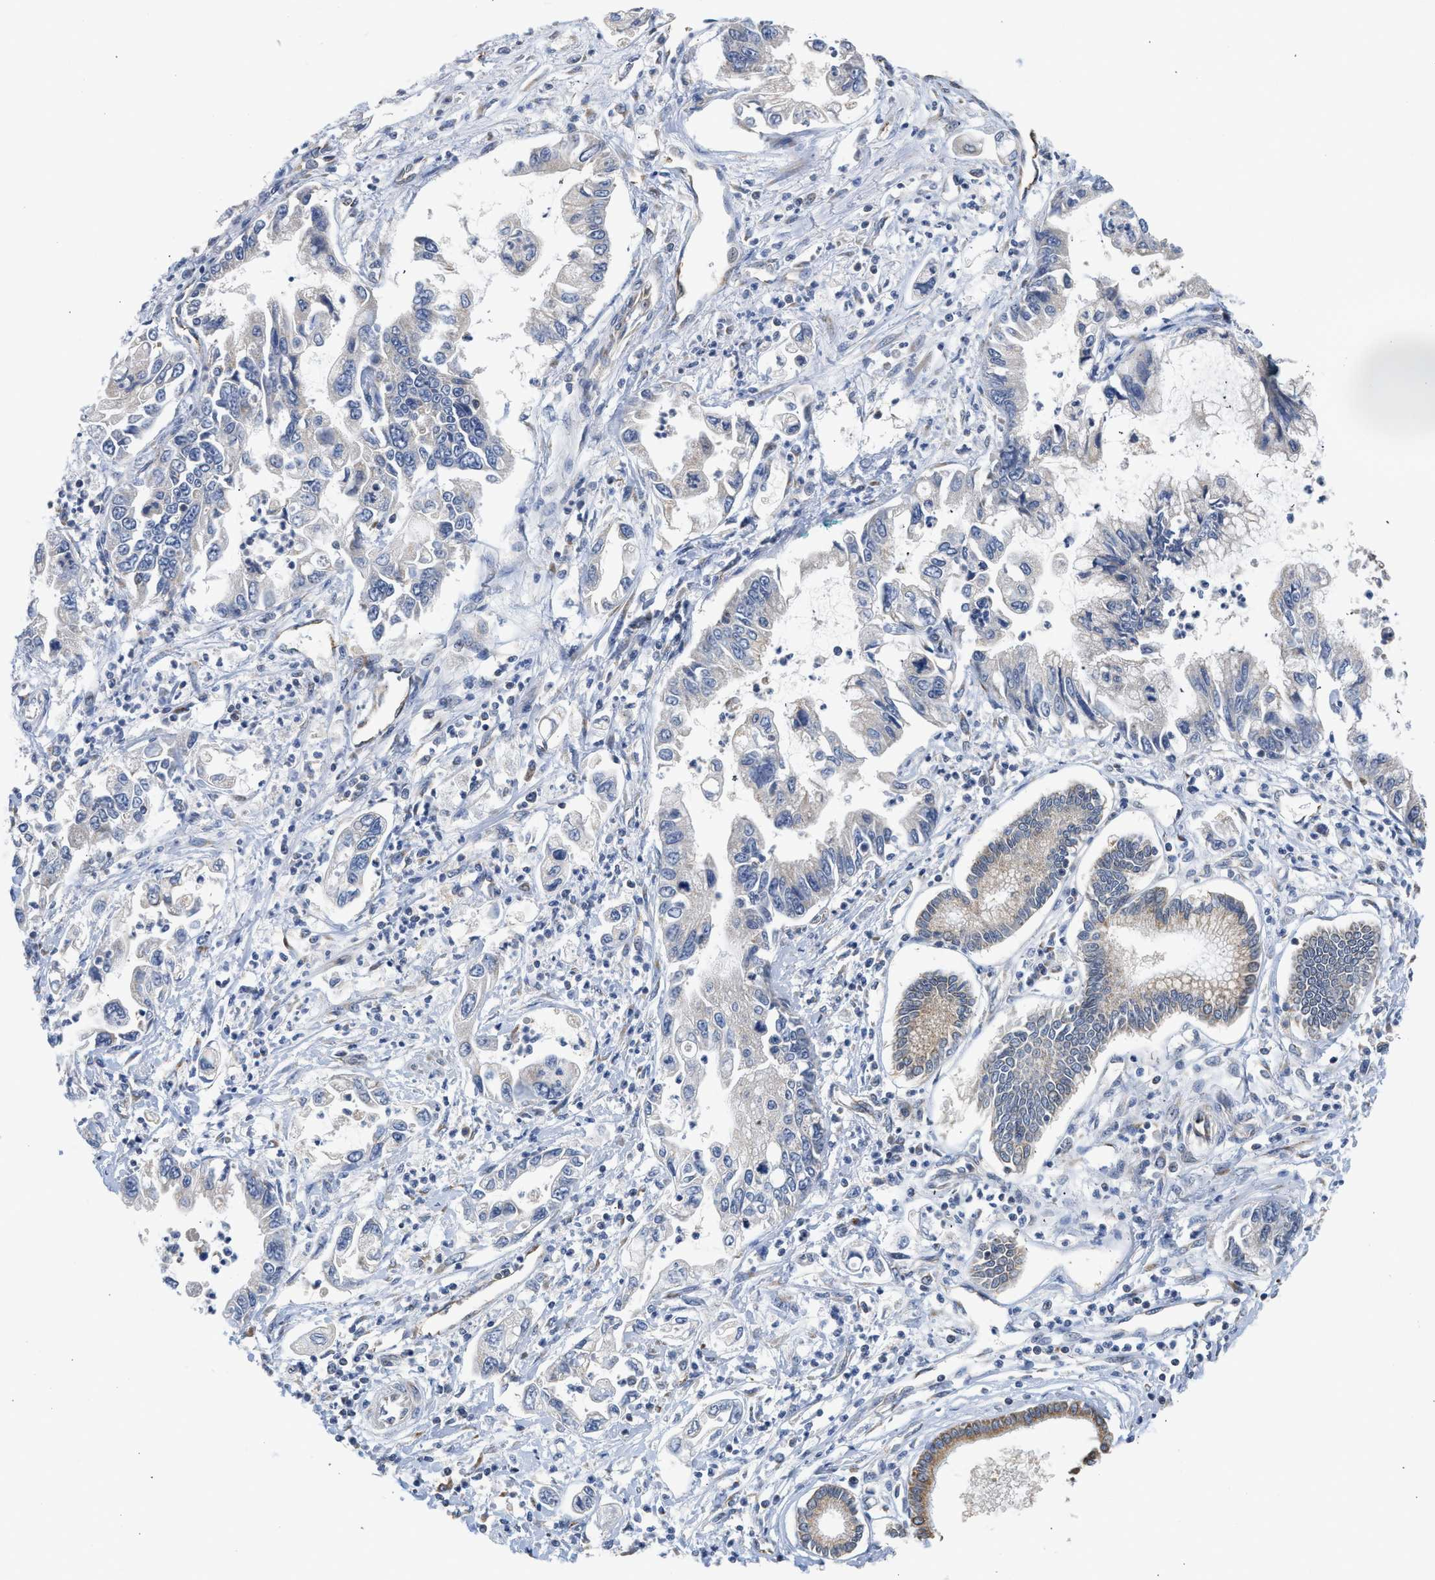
{"staining": {"intensity": "negative", "quantity": "none", "location": "none"}, "tissue": "pancreatic cancer", "cell_type": "Tumor cells", "image_type": "cancer", "snomed": [{"axis": "morphology", "description": "Adenocarcinoma, NOS"}, {"axis": "topography", "description": "Pancreas"}], "caption": "Tumor cells are negative for brown protein staining in pancreatic cancer (adenocarcinoma).", "gene": "PIM1", "patient": {"sex": "male", "age": 56}}